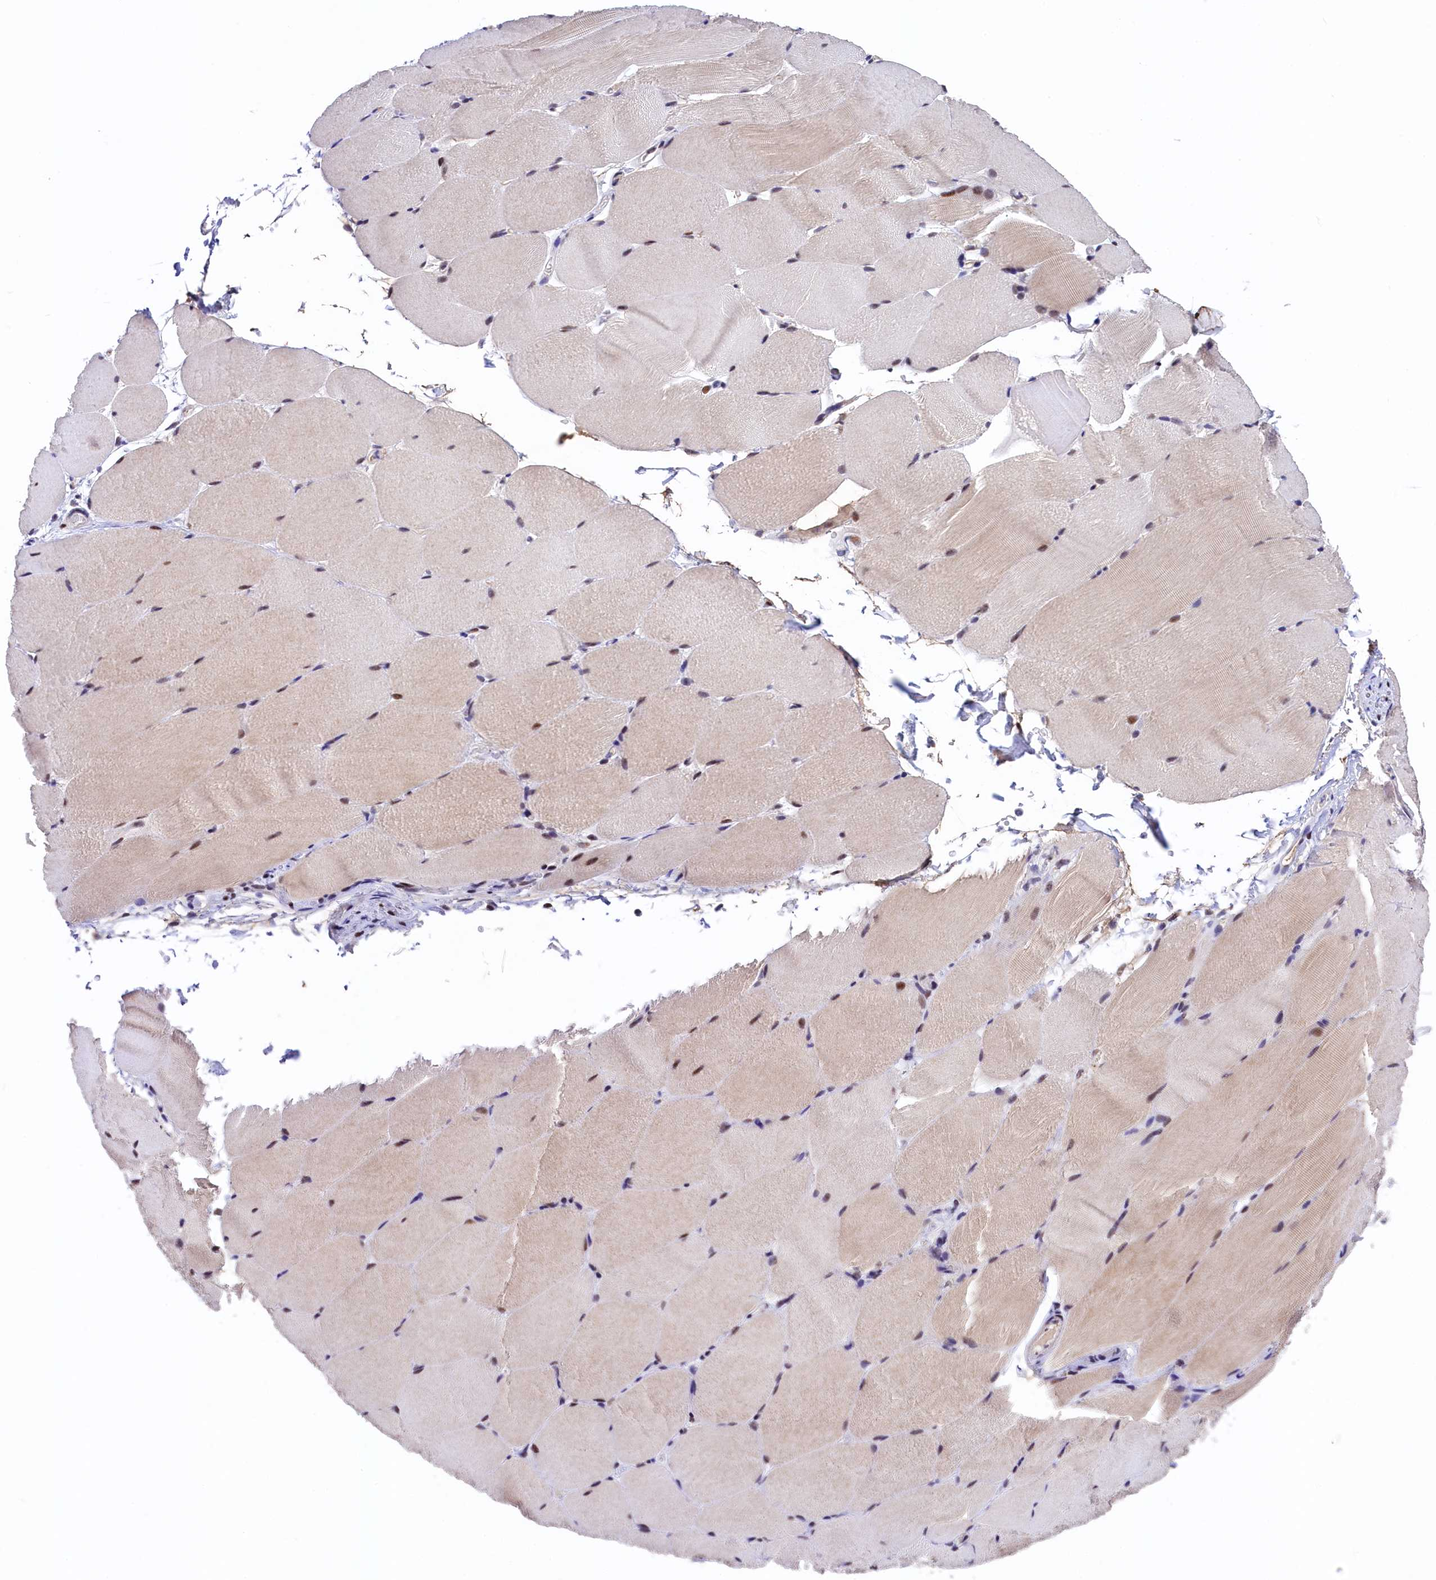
{"staining": {"intensity": "moderate", "quantity": "<25%", "location": "nuclear"}, "tissue": "skeletal muscle", "cell_type": "Myocytes", "image_type": "normal", "snomed": [{"axis": "morphology", "description": "Normal tissue, NOS"}, {"axis": "topography", "description": "Skeletal muscle"}, {"axis": "topography", "description": "Parathyroid gland"}], "caption": "DAB (3,3'-diaminobenzidine) immunohistochemical staining of benign skeletal muscle displays moderate nuclear protein staining in approximately <25% of myocytes.", "gene": "HECTD4", "patient": {"sex": "female", "age": 37}}